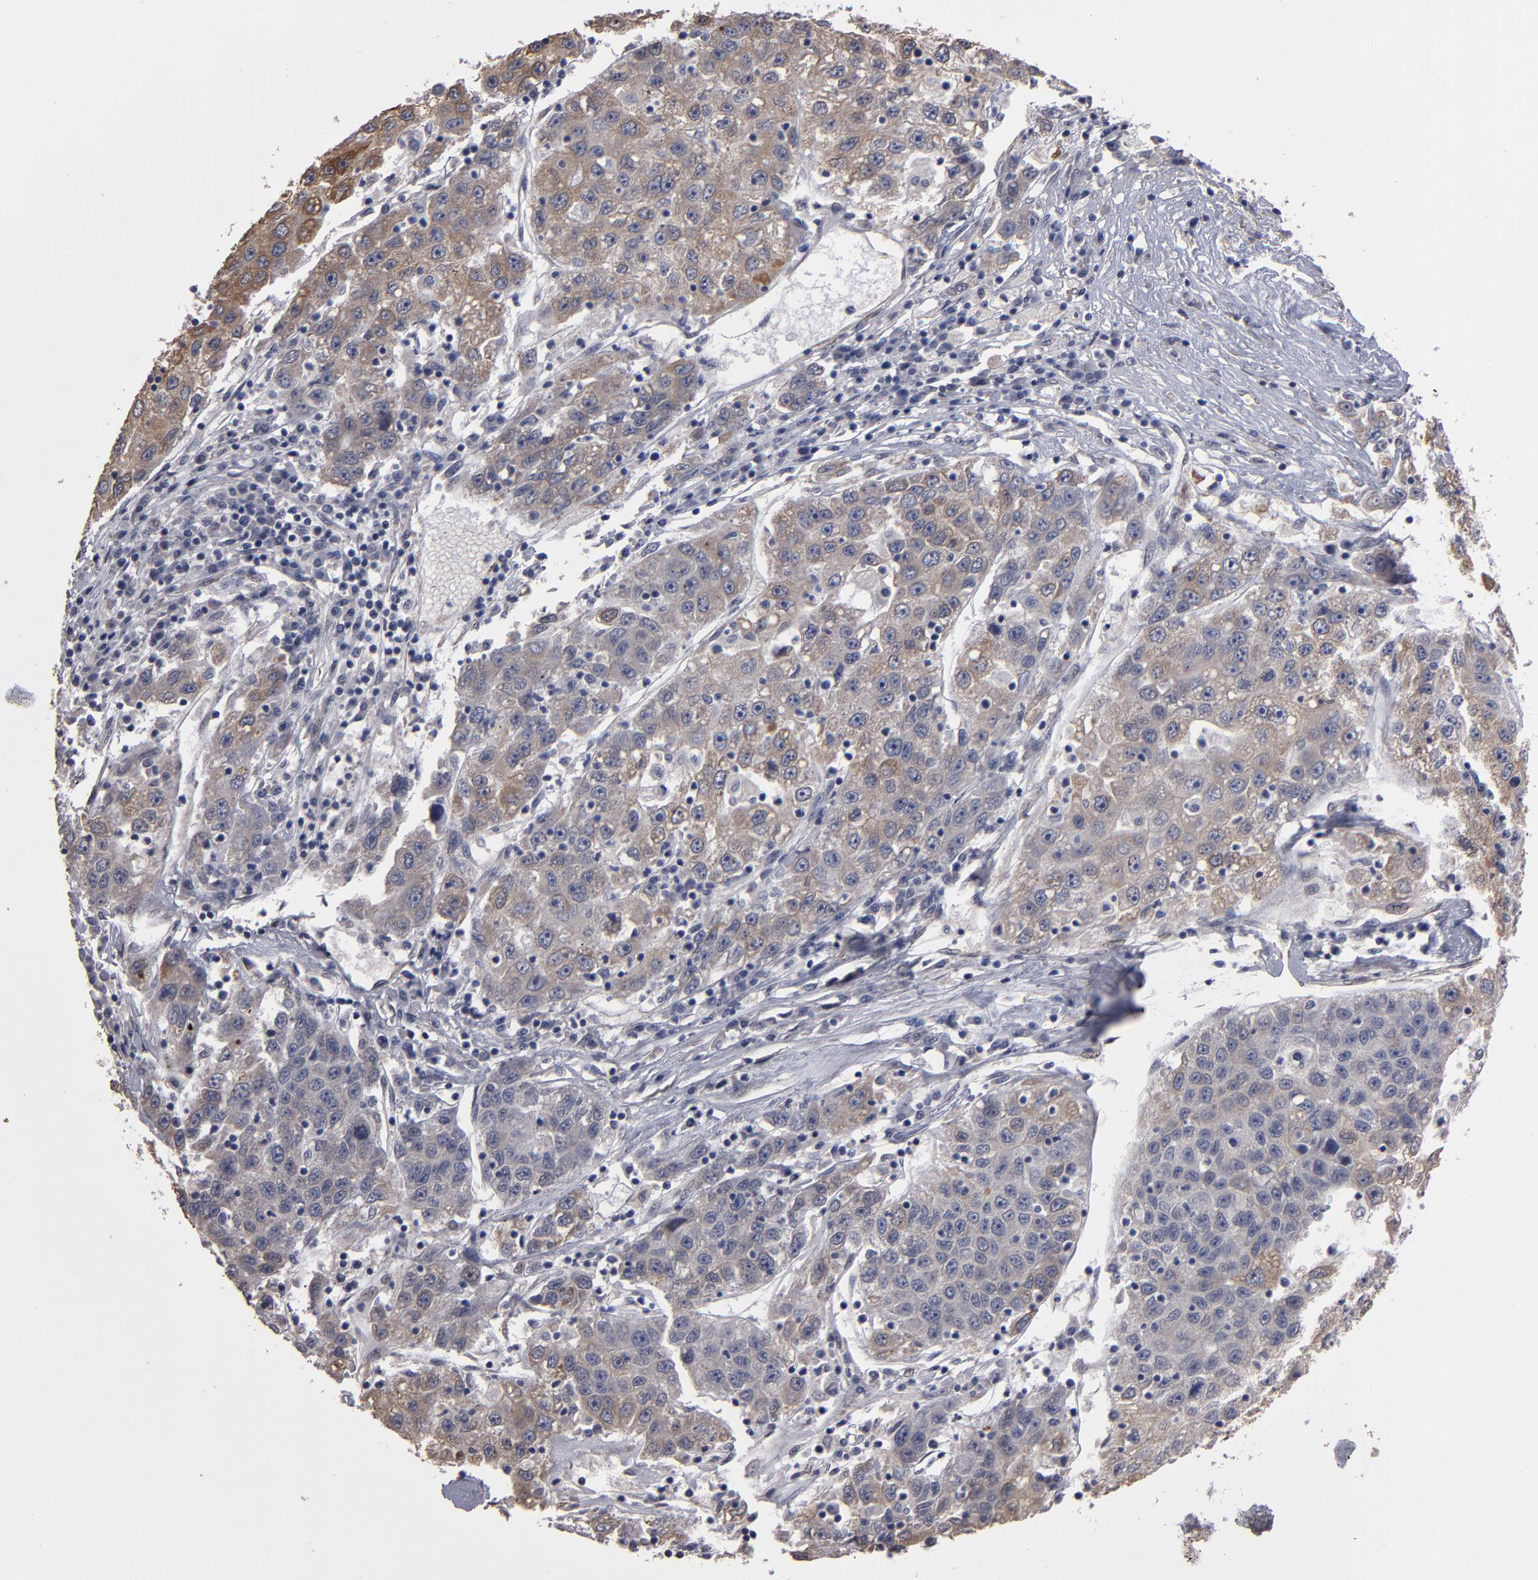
{"staining": {"intensity": "weak", "quantity": ">75%", "location": "cytoplasmic/membranous"}, "tissue": "liver cancer", "cell_type": "Tumor cells", "image_type": "cancer", "snomed": [{"axis": "morphology", "description": "Carcinoma, Hepatocellular, NOS"}, {"axis": "topography", "description": "Liver"}], "caption": "DAB (3,3'-diaminobenzidine) immunohistochemical staining of human liver cancer demonstrates weak cytoplasmic/membranous protein expression in about >75% of tumor cells. (IHC, brightfield microscopy, high magnification).", "gene": "PGRMC1", "patient": {"sex": "male", "age": 49}}